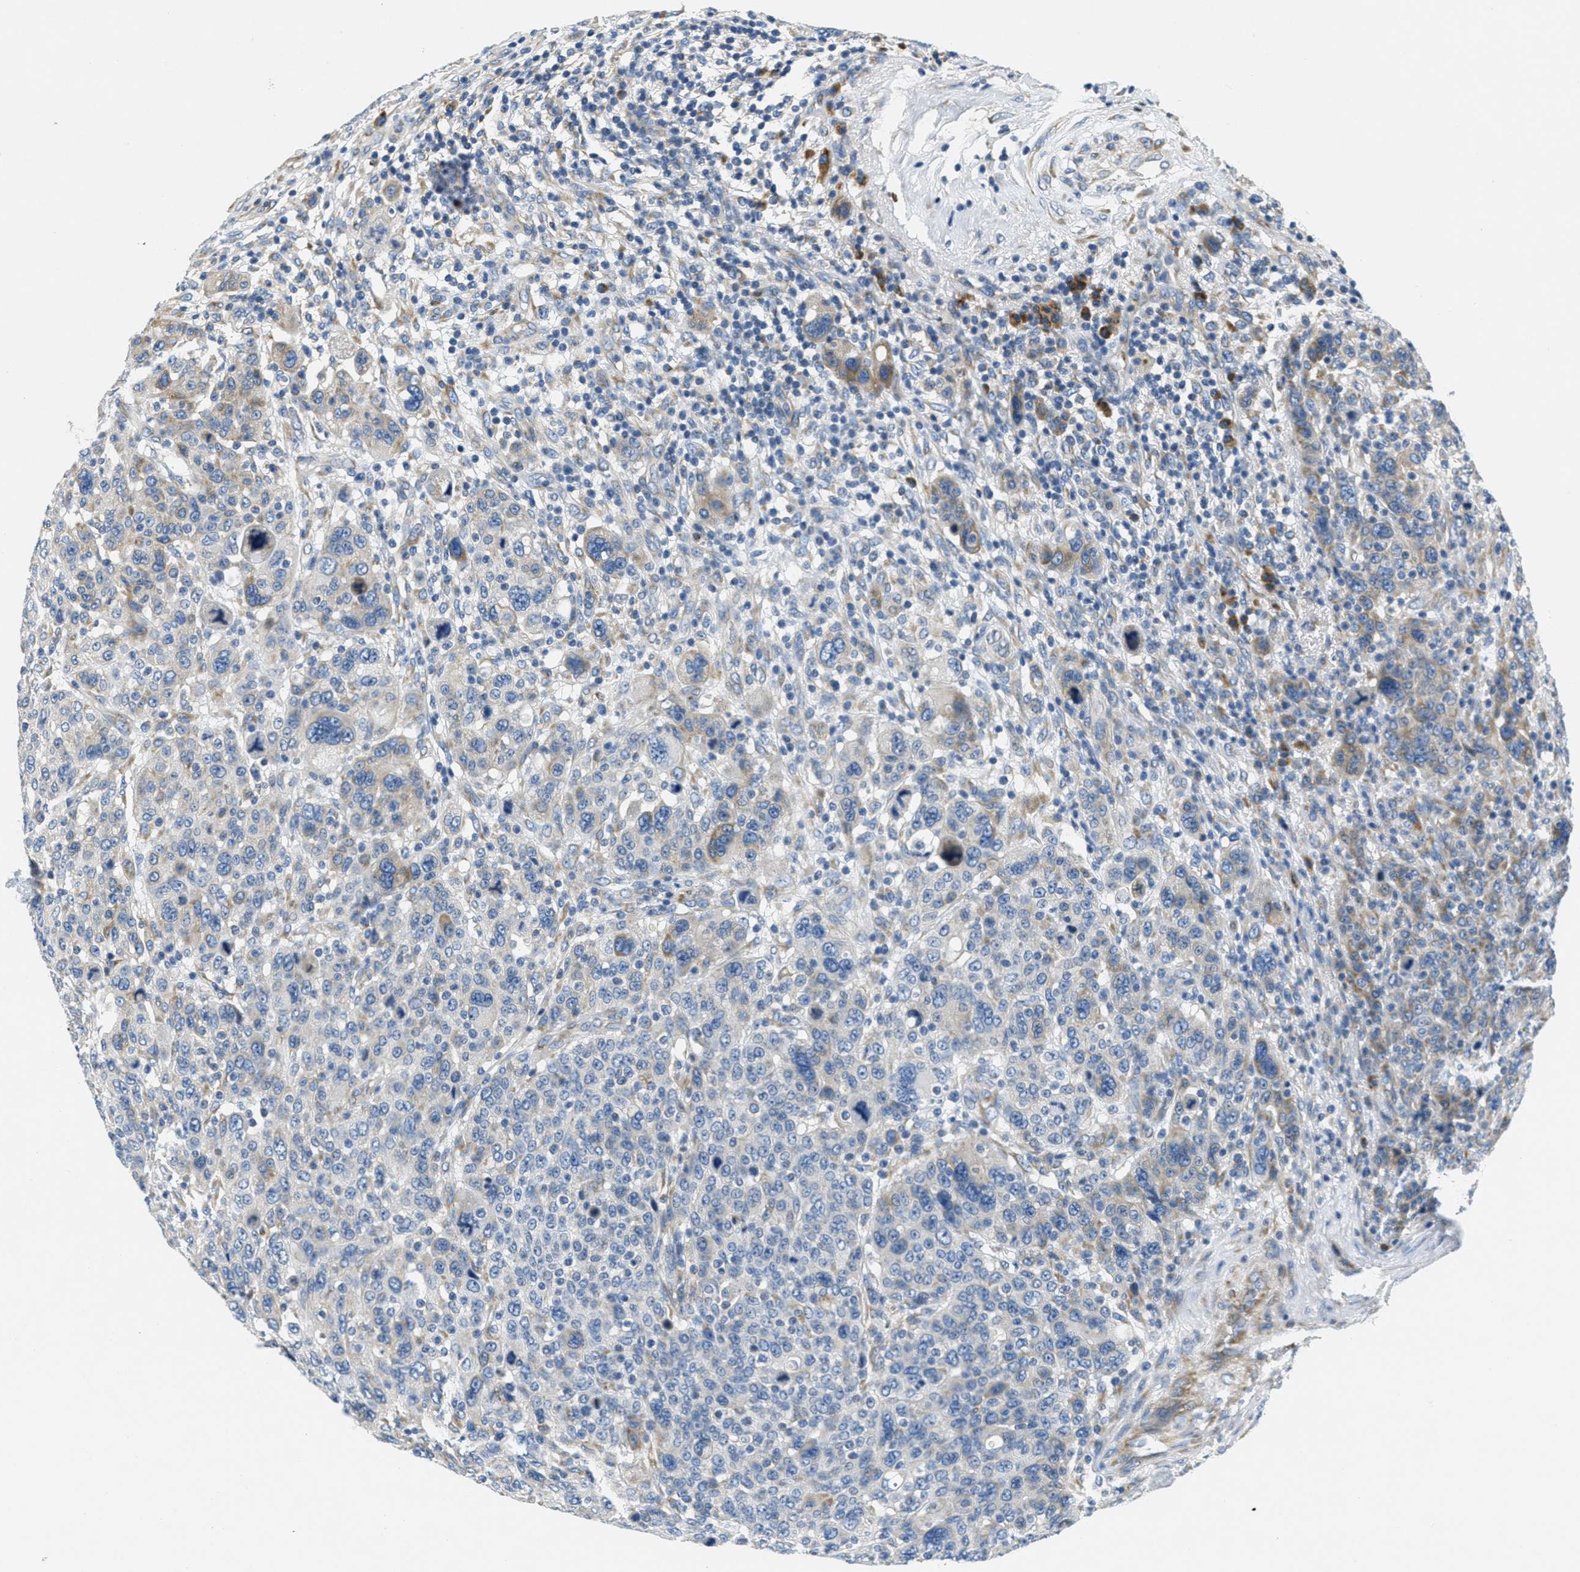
{"staining": {"intensity": "weak", "quantity": "25%-75%", "location": "cytoplasmic/membranous"}, "tissue": "breast cancer", "cell_type": "Tumor cells", "image_type": "cancer", "snomed": [{"axis": "morphology", "description": "Duct carcinoma"}, {"axis": "topography", "description": "Breast"}], "caption": "Breast invasive ductal carcinoma tissue demonstrates weak cytoplasmic/membranous staining in about 25%-75% of tumor cells, visualized by immunohistochemistry.", "gene": "CA4", "patient": {"sex": "female", "age": 37}}